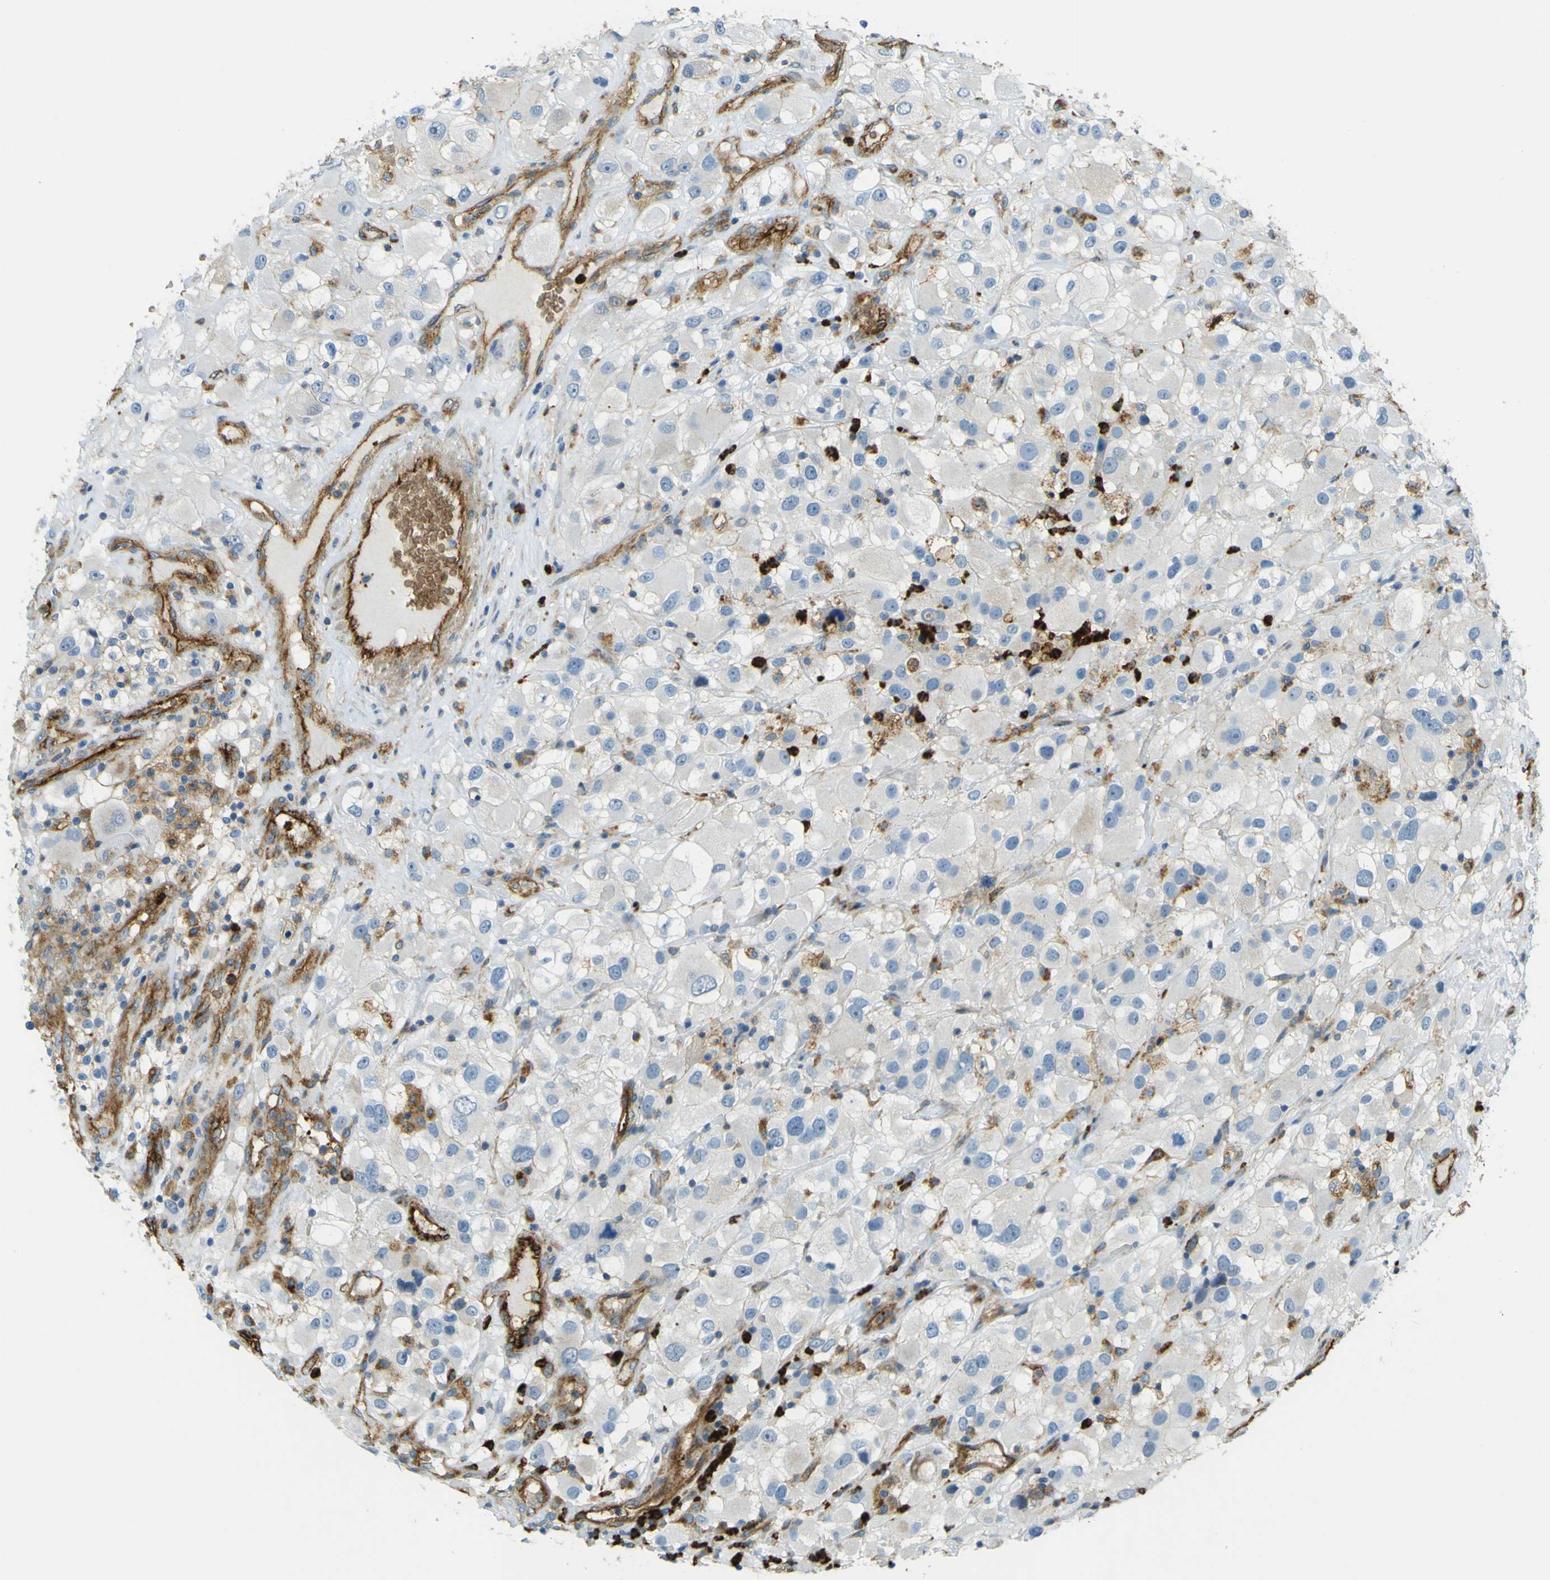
{"staining": {"intensity": "negative", "quantity": "none", "location": "none"}, "tissue": "renal cancer", "cell_type": "Tumor cells", "image_type": "cancer", "snomed": [{"axis": "morphology", "description": "Adenocarcinoma, NOS"}, {"axis": "topography", "description": "Kidney"}], "caption": "IHC image of human adenocarcinoma (renal) stained for a protein (brown), which reveals no staining in tumor cells.", "gene": "PLXDC1", "patient": {"sex": "female", "age": 52}}